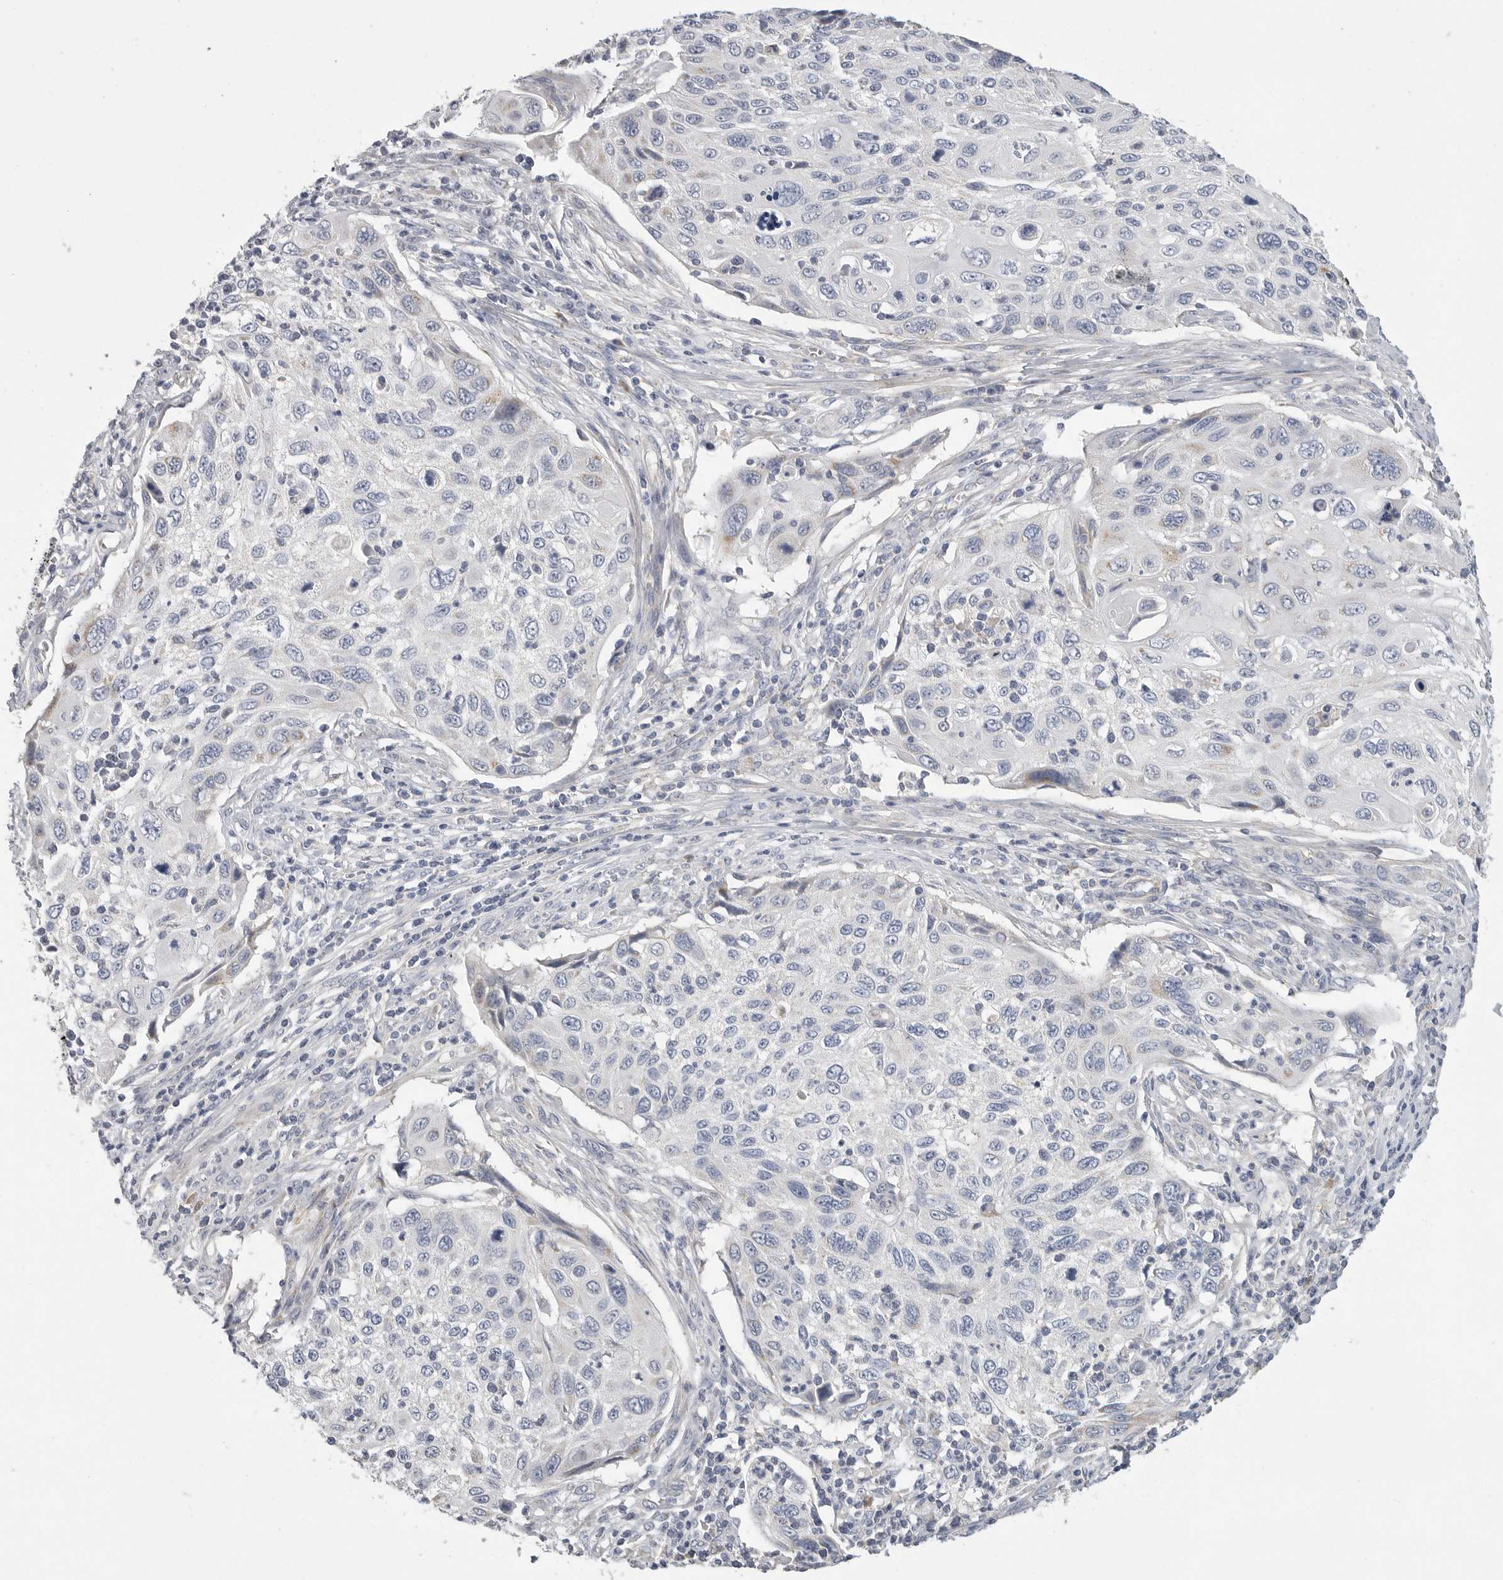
{"staining": {"intensity": "negative", "quantity": "none", "location": "none"}, "tissue": "cervical cancer", "cell_type": "Tumor cells", "image_type": "cancer", "snomed": [{"axis": "morphology", "description": "Squamous cell carcinoma, NOS"}, {"axis": "topography", "description": "Cervix"}], "caption": "Protein analysis of cervical squamous cell carcinoma displays no significant positivity in tumor cells. (Stains: DAB IHC with hematoxylin counter stain, Microscopy: brightfield microscopy at high magnification).", "gene": "SDC3", "patient": {"sex": "female", "age": 70}}